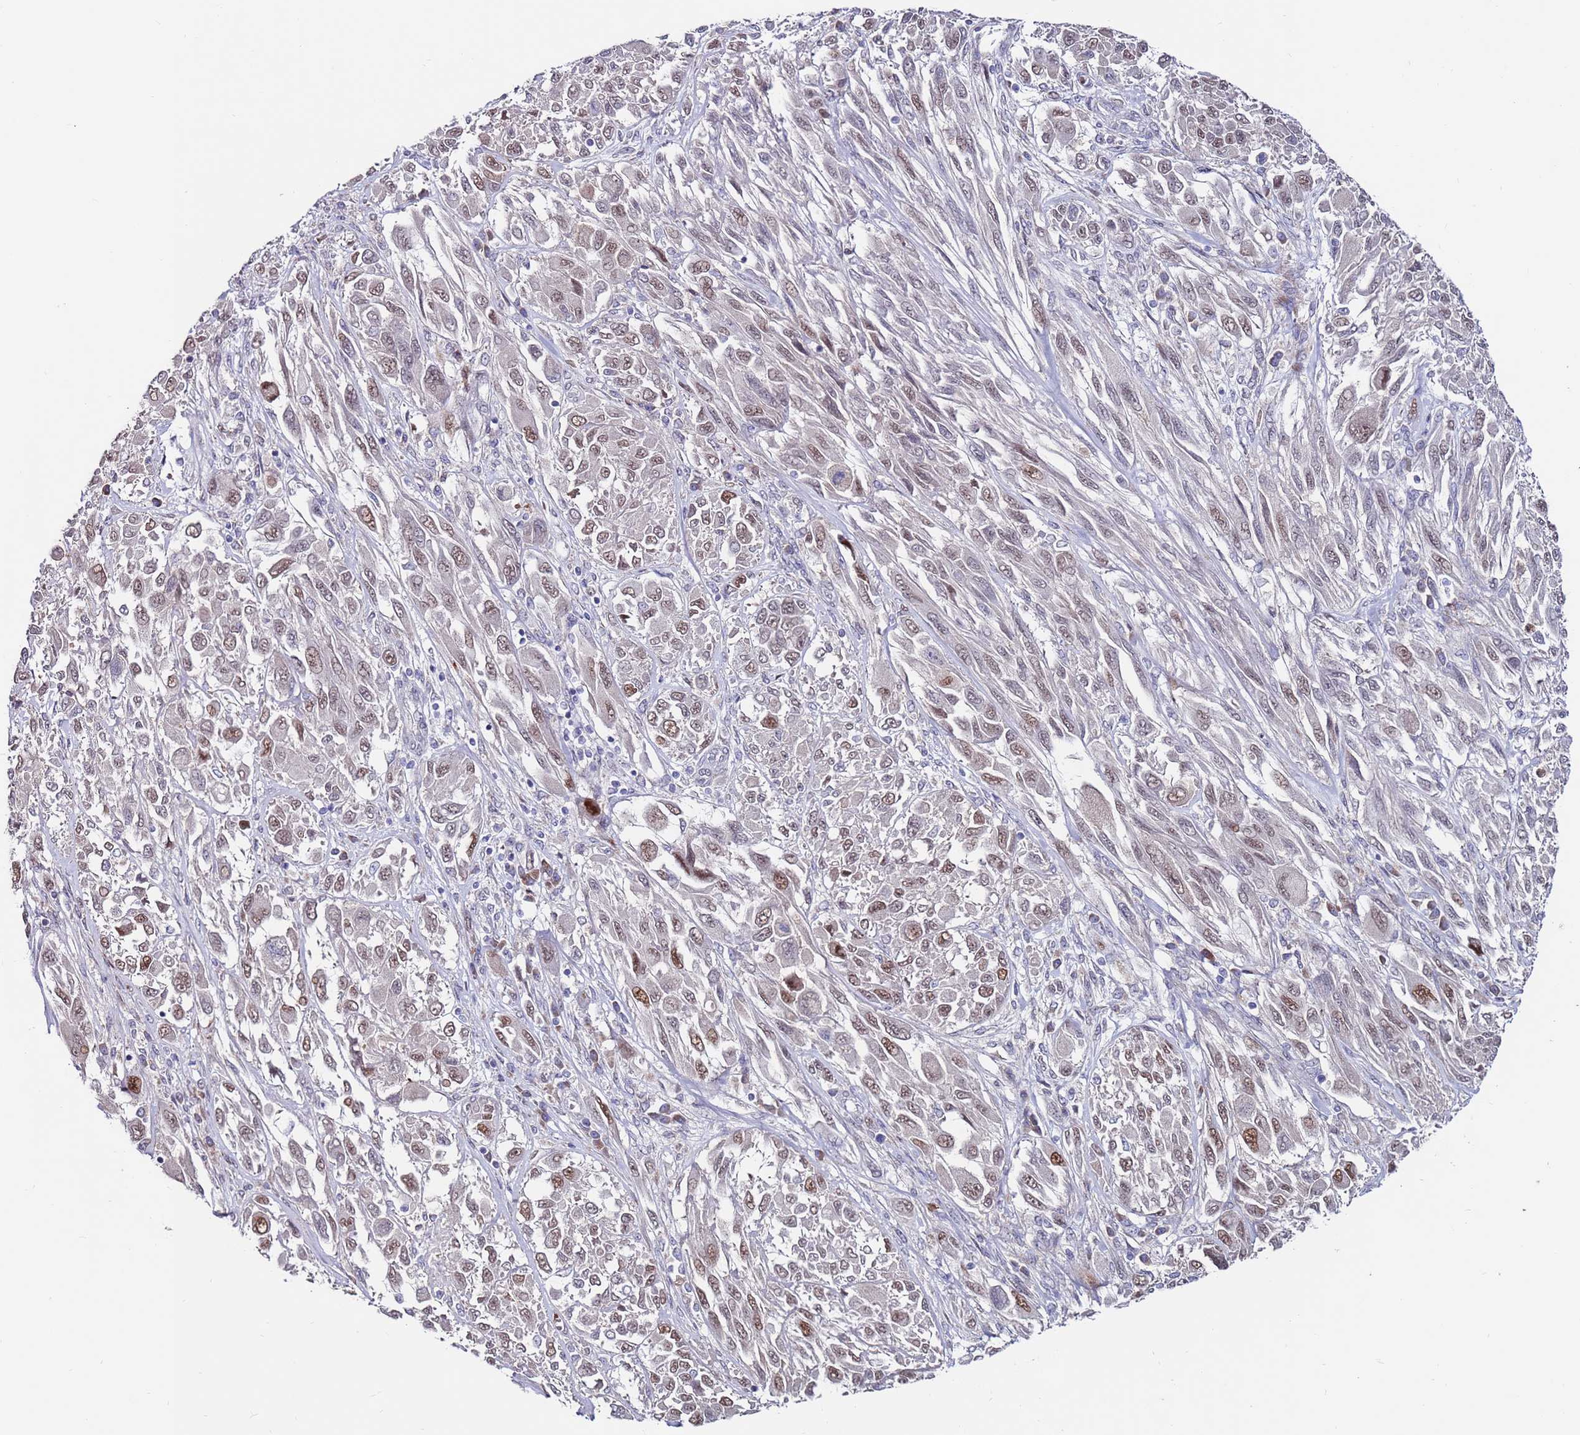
{"staining": {"intensity": "moderate", "quantity": ">75%", "location": "nuclear"}, "tissue": "melanoma", "cell_type": "Tumor cells", "image_type": "cancer", "snomed": [{"axis": "morphology", "description": "Malignant melanoma, NOS"}, {"axis": "topography", "description": "Skin"}], "caption": "Immunohistochemistry (IHC) (DAB (3,3'-diaminobenzidine)) staining of malignant melanoma shows moderate nuclear protein staining in about >75% of tumor cells.", "gene": "FBXO27", "patient": {"sex": "female", "age": 91}}